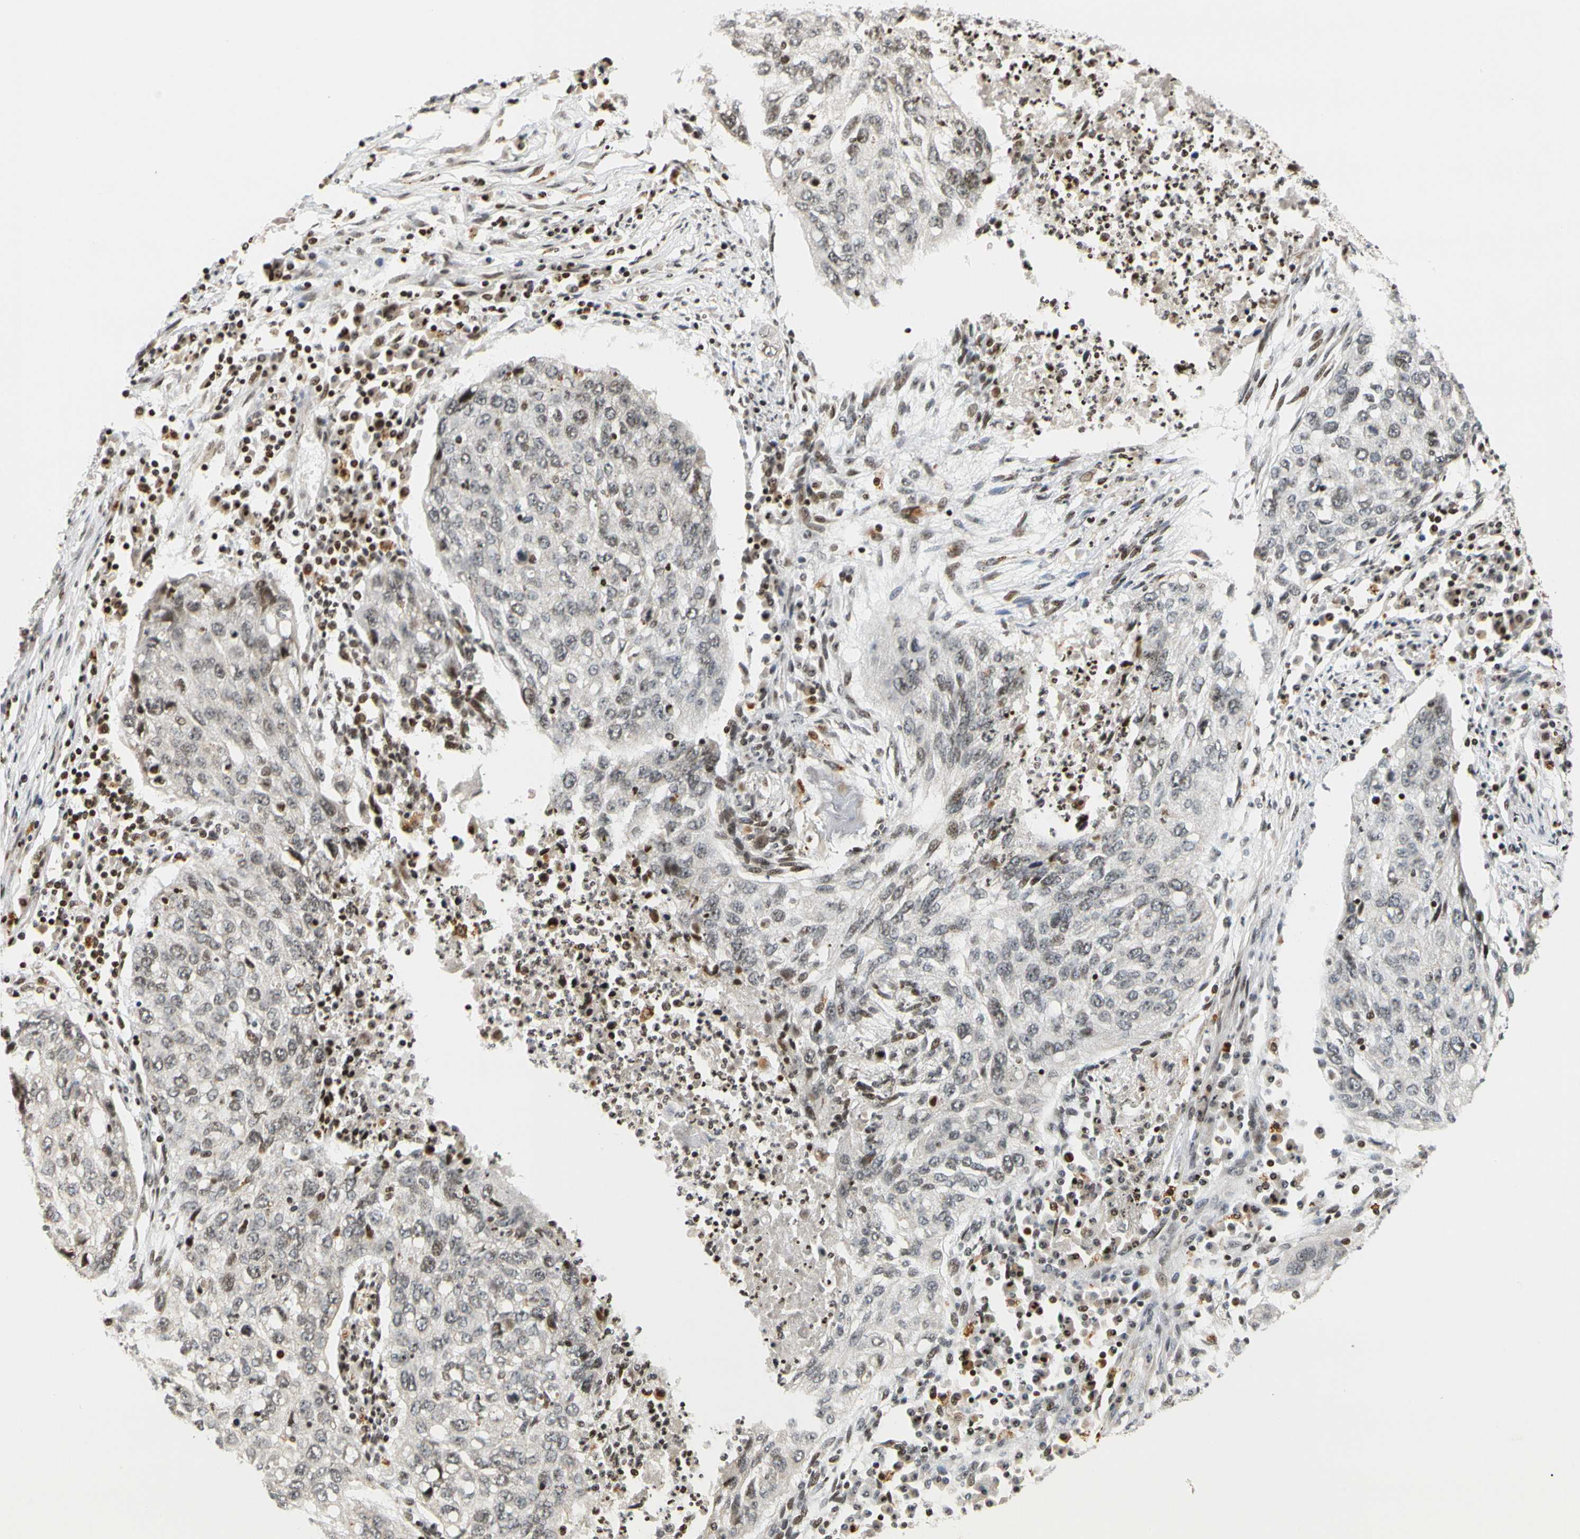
{"staining": {"intensity": "weak", "quantity": "25%-75%", "location": "nuclear"}, "tissue": "lung cancer", "cell_type": "Tumor cells", "image_type": "cancer", "snomed": [{"axis": "morphology", "description": "Squamous cell carcinoma, NOS"}, {"axis": "topography", "description": "Lung"}], "caption": "About 25%-75% of tumor cells in lung squamous cell carcinoma show weak nuclear protein expression as visualized by brown immunohistochemical staining.", "gene": "CDK7", "patient": {"sex": "female", "age": 63}}